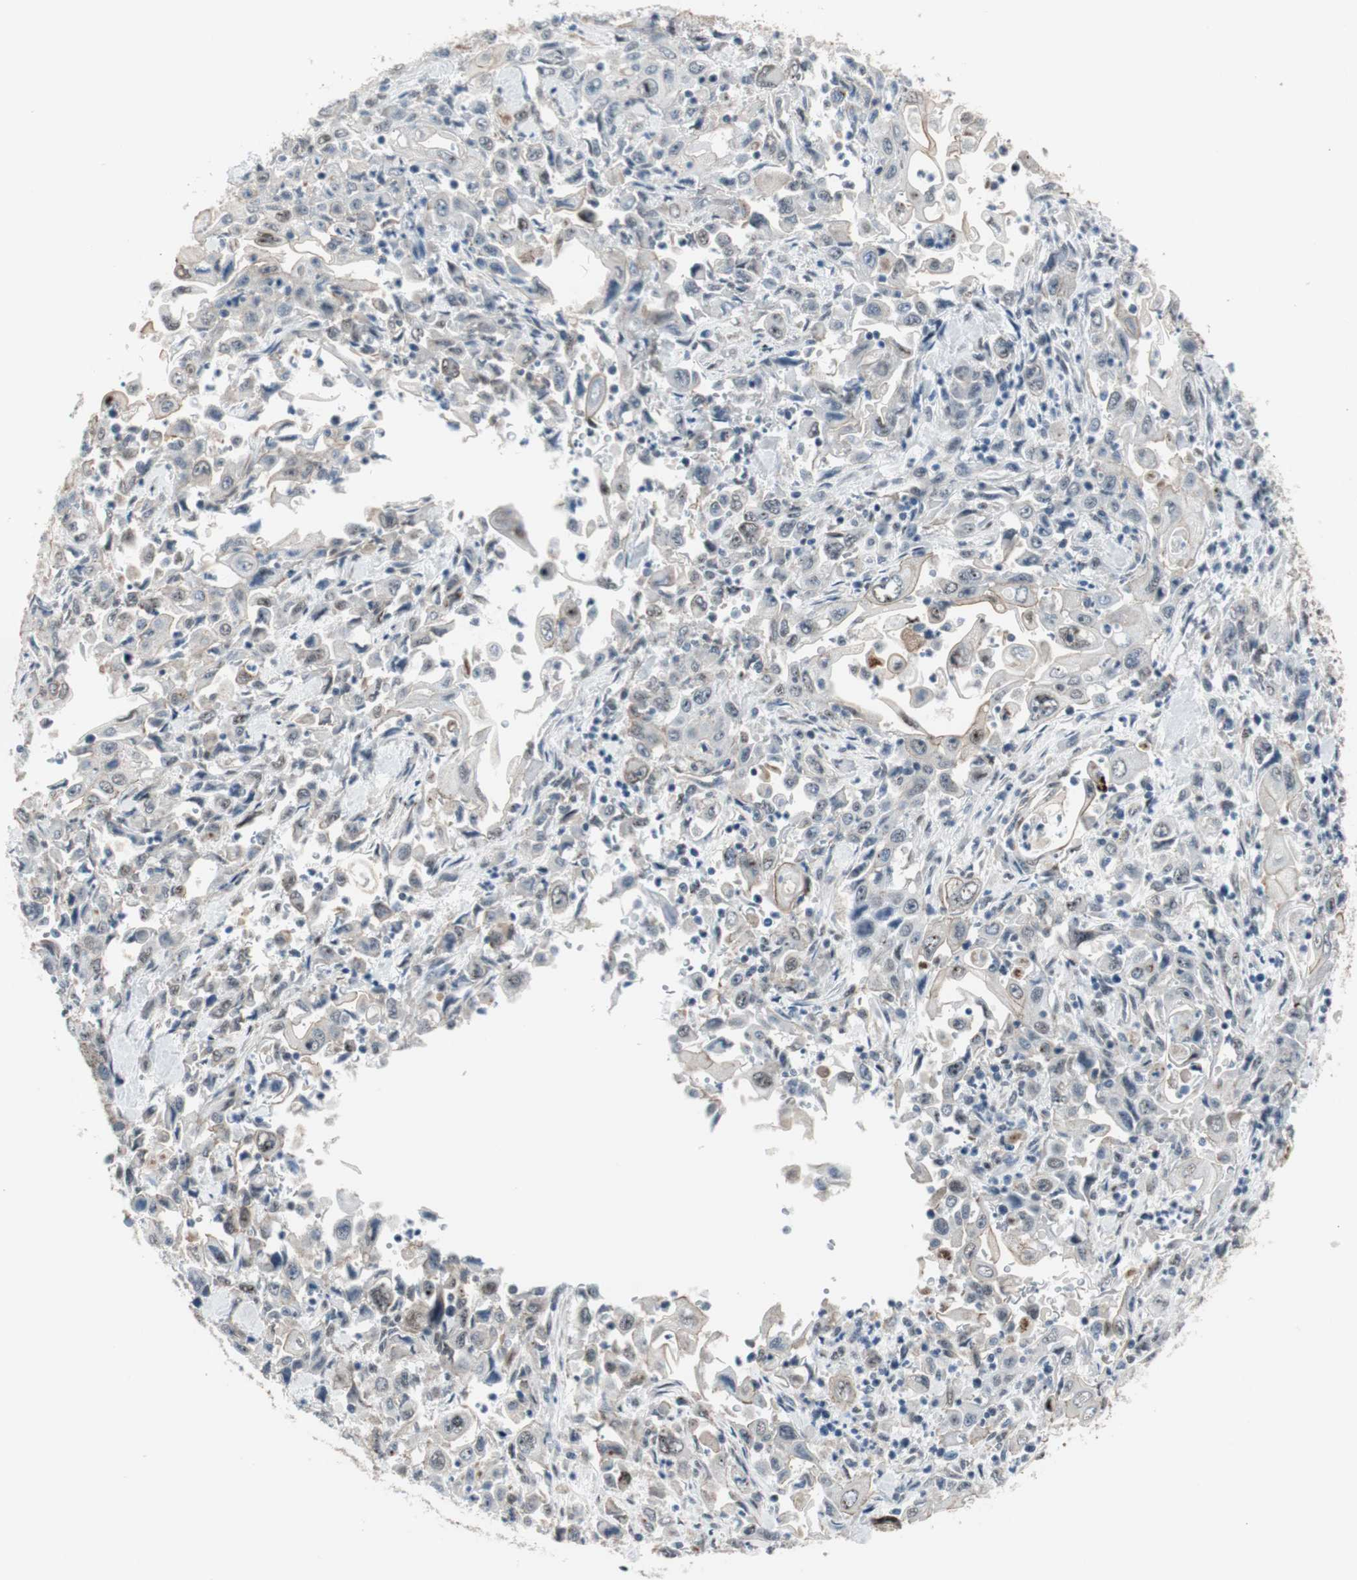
{"staining": {"intensity": "weak", "quantity": "<25%", "location": "cytoplasmic/membranous"}, "tissue": "pancreatic cancer", "cell_type": "Tumor cells", "image_type": "cancer", "snomed": [{"axis": "morphology", "description": "Adenocarcinoma, NOS"}, {"axis": "topography", "description": "Pancreas"}], "caption": "The immunohistochemistry image has no significant positivity in tumor cells of pancreatic cancer tissue.", "gene": "PML", "patient": {"sex": "male", "age": 70}}